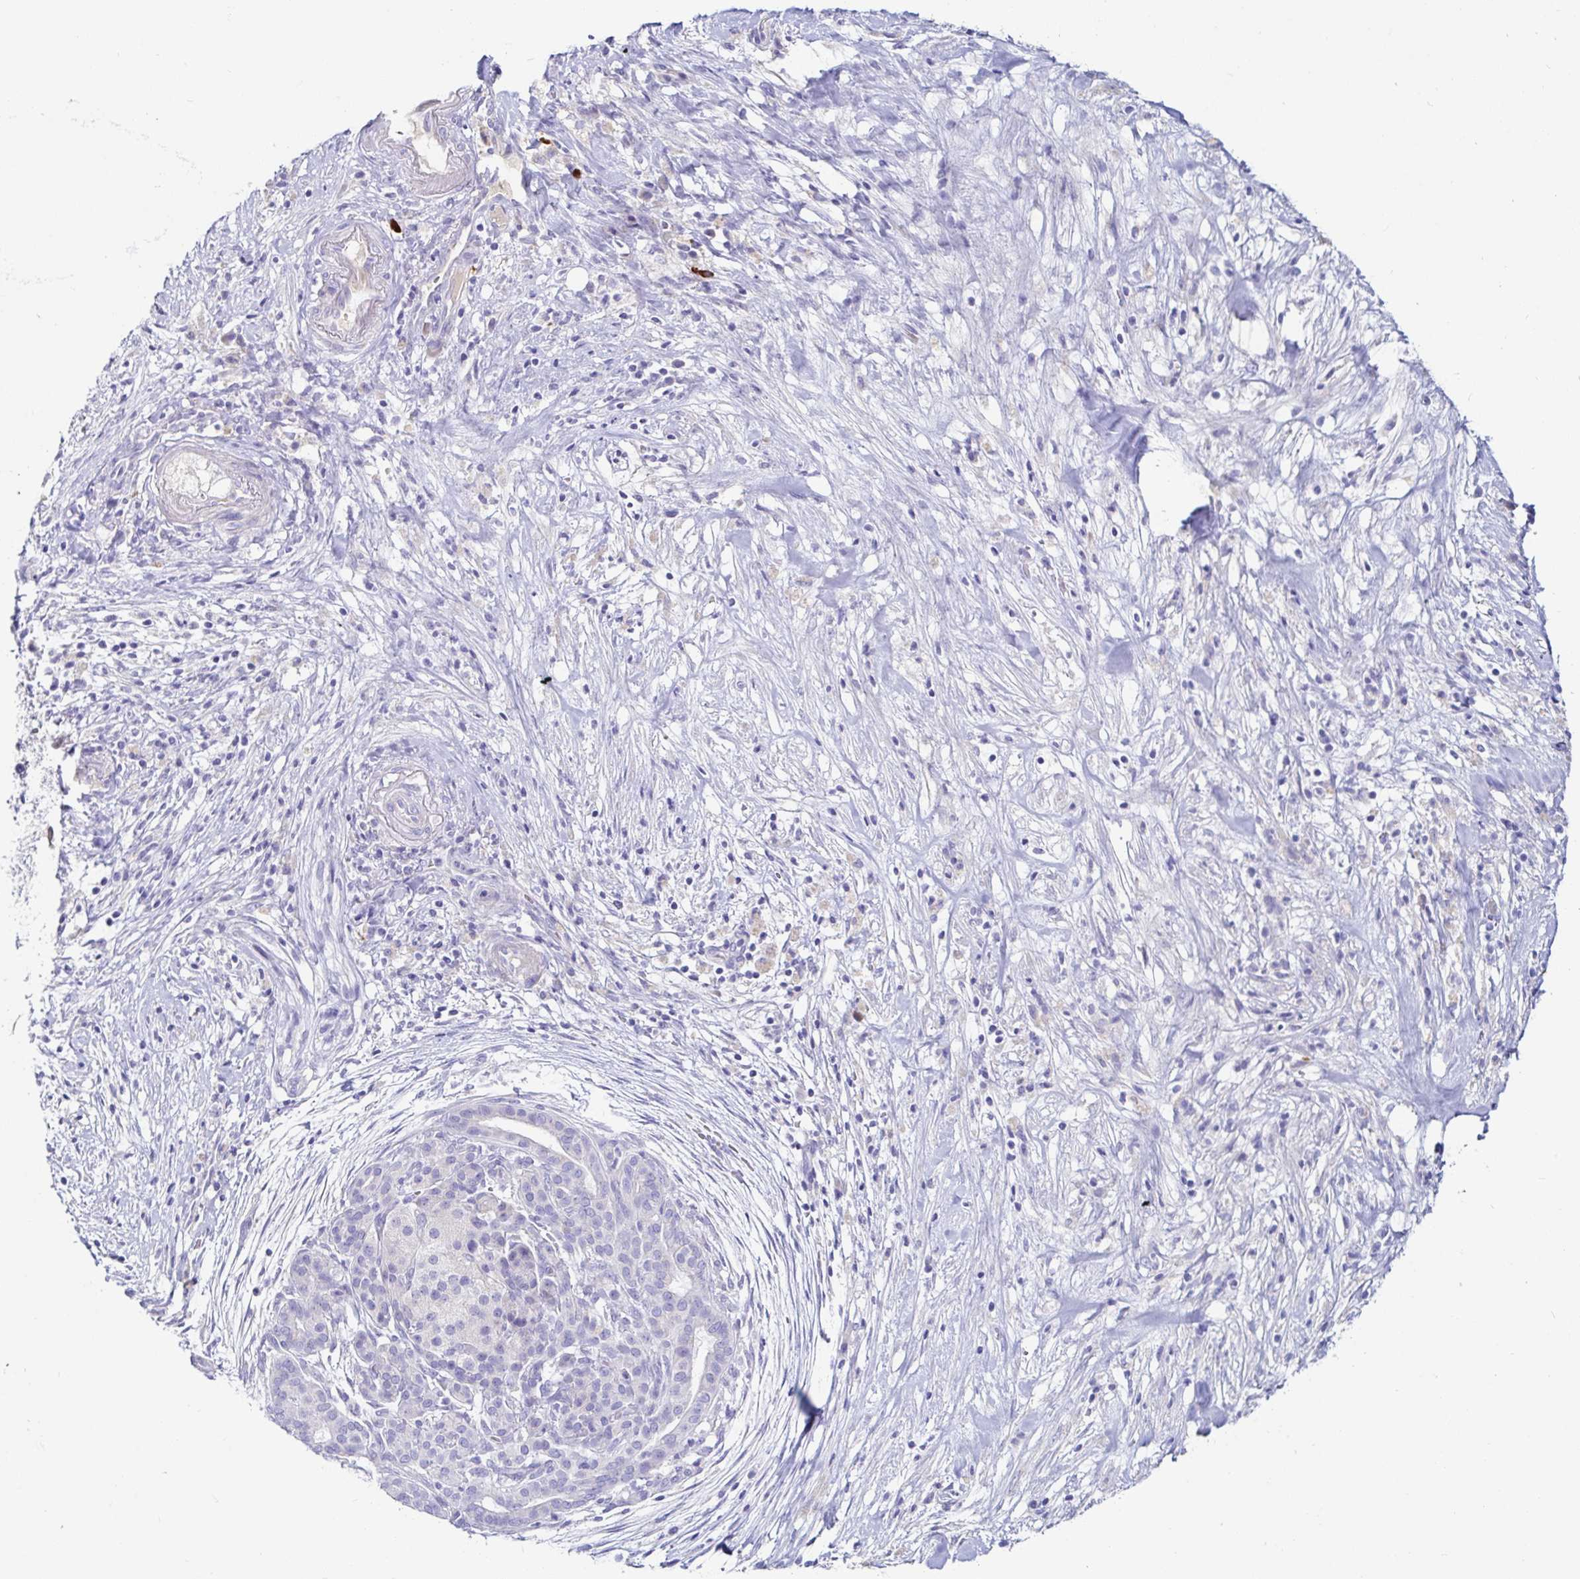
{"staining": {"intensity": "negative", "quantity": "none", "location": "none"}, "tissue": "pancreatic cancer", "cell_type": "Tumor cells", "image_type": "cancer", "snomed": [{"axis": "morphology", "description": "Adenocarcinoma, NOS"}, {"axis": "topography", "description": "Pancreas"}], "caption": "Histopathology image shows no protein positivity in tumor cells of pancreatic cancer tissue. The staining was performed using DAB (3,3'-diaminobenzidine) to visualize the protein expression in brown, while the nuclei were stained in blue with hematoxylin (Magnification: 20x).", "gene": "C4orf17", "patient": {"sex": "male", "age": 44}}